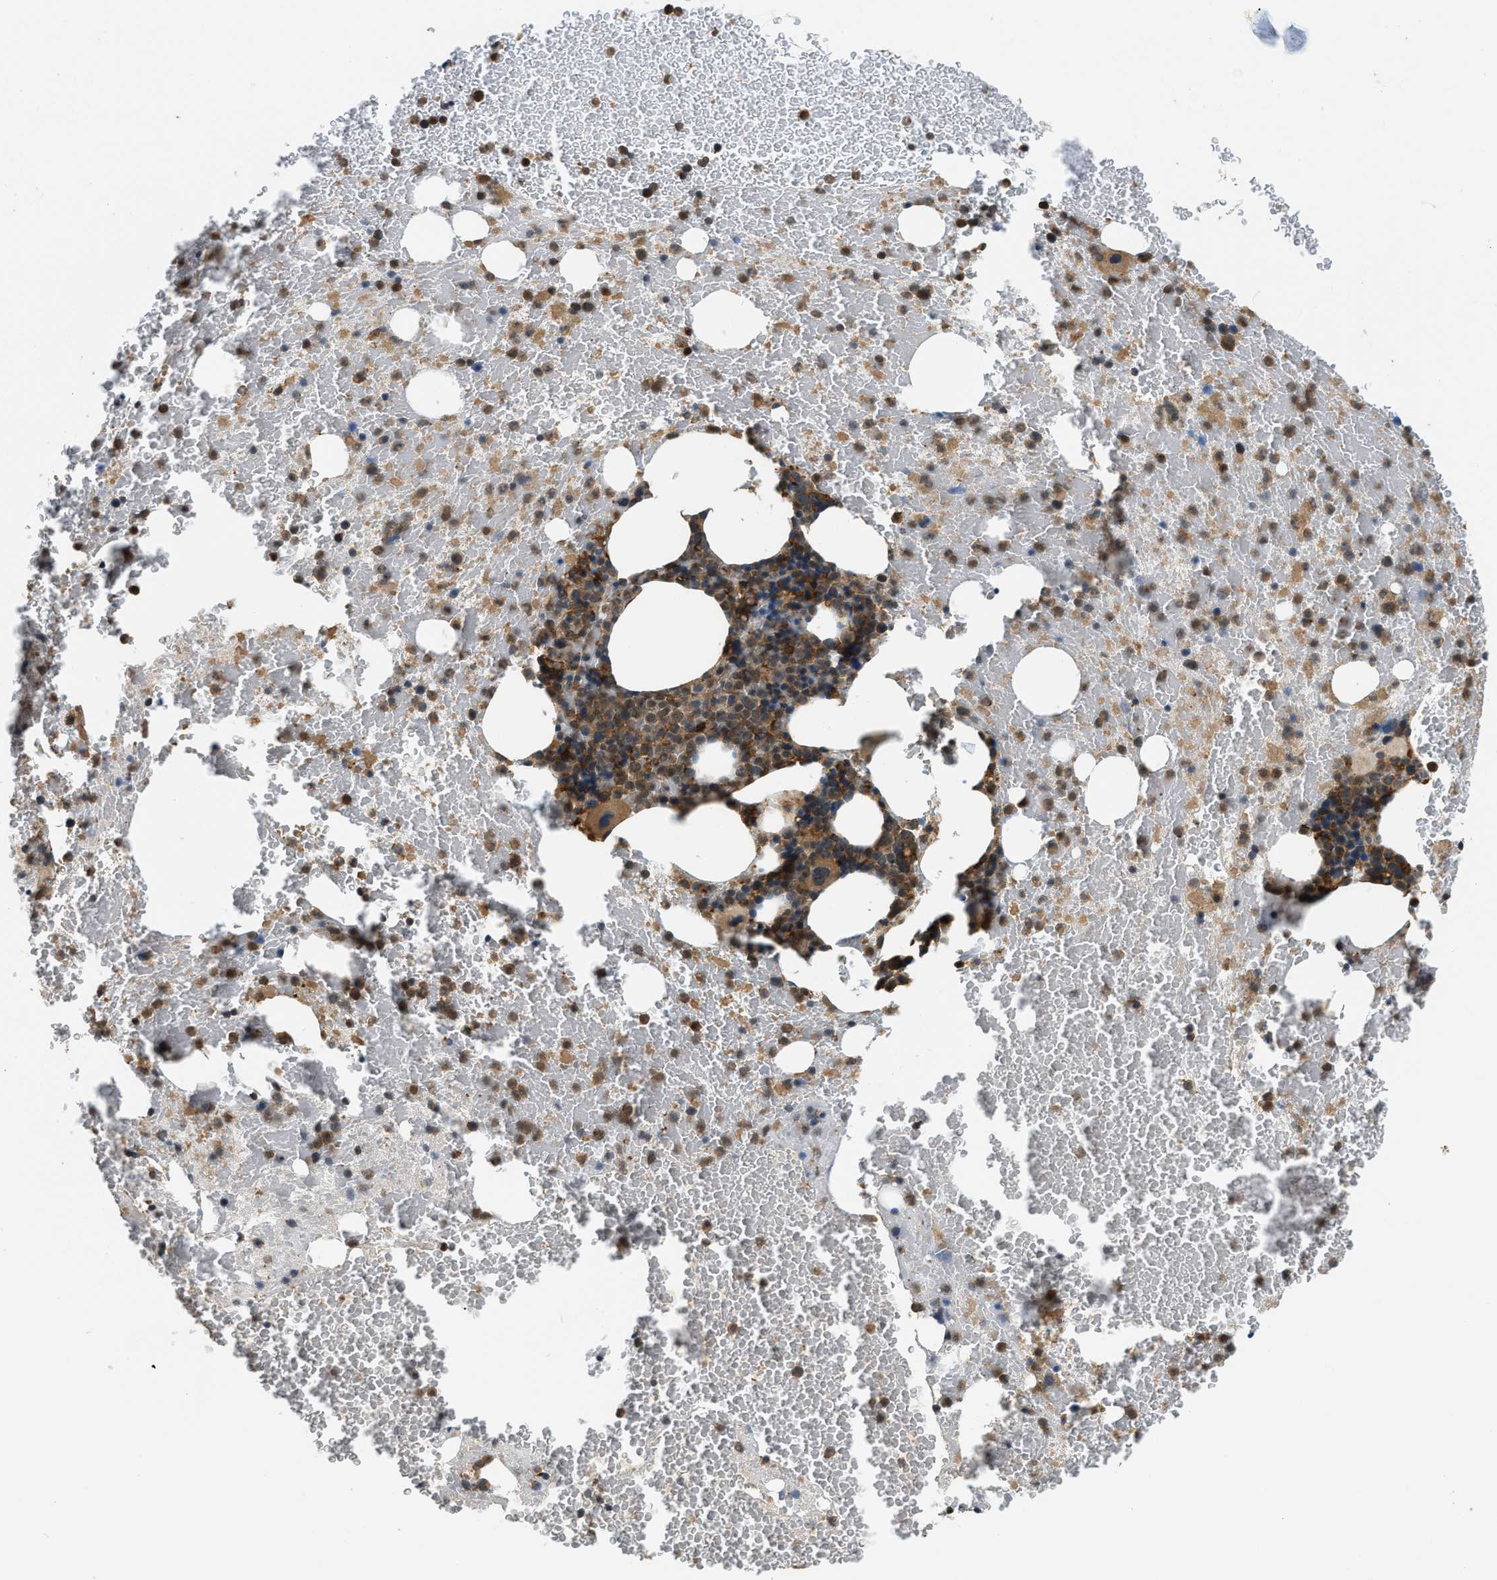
{"staining": {"intensity": "moderate", "quantity": ">75%", "location": "cytoplasmic/membranous,nuclear"}, "tissue": "bone marrow", "cell_type": "Hematopoietic cells", "image_type": "normal", "snomed": [{"axis": "morphology", "description": "Normal tissue, NOS"}, {"axis": "morphology", "description": "Inflammation, NOS"}, {"axis": "topography", "description": "Bone marrow"}], "caption": "Unremarkable bone marrow was stained to show a protein in brown. There is medium levels of moderate cytoplasmic/membranous,nuclear expression in about >75% of hematopoietic cells. Nuclei are stained in blue.", "gene": "BAG4", "patient": {"sex": "male", "age": 47}}